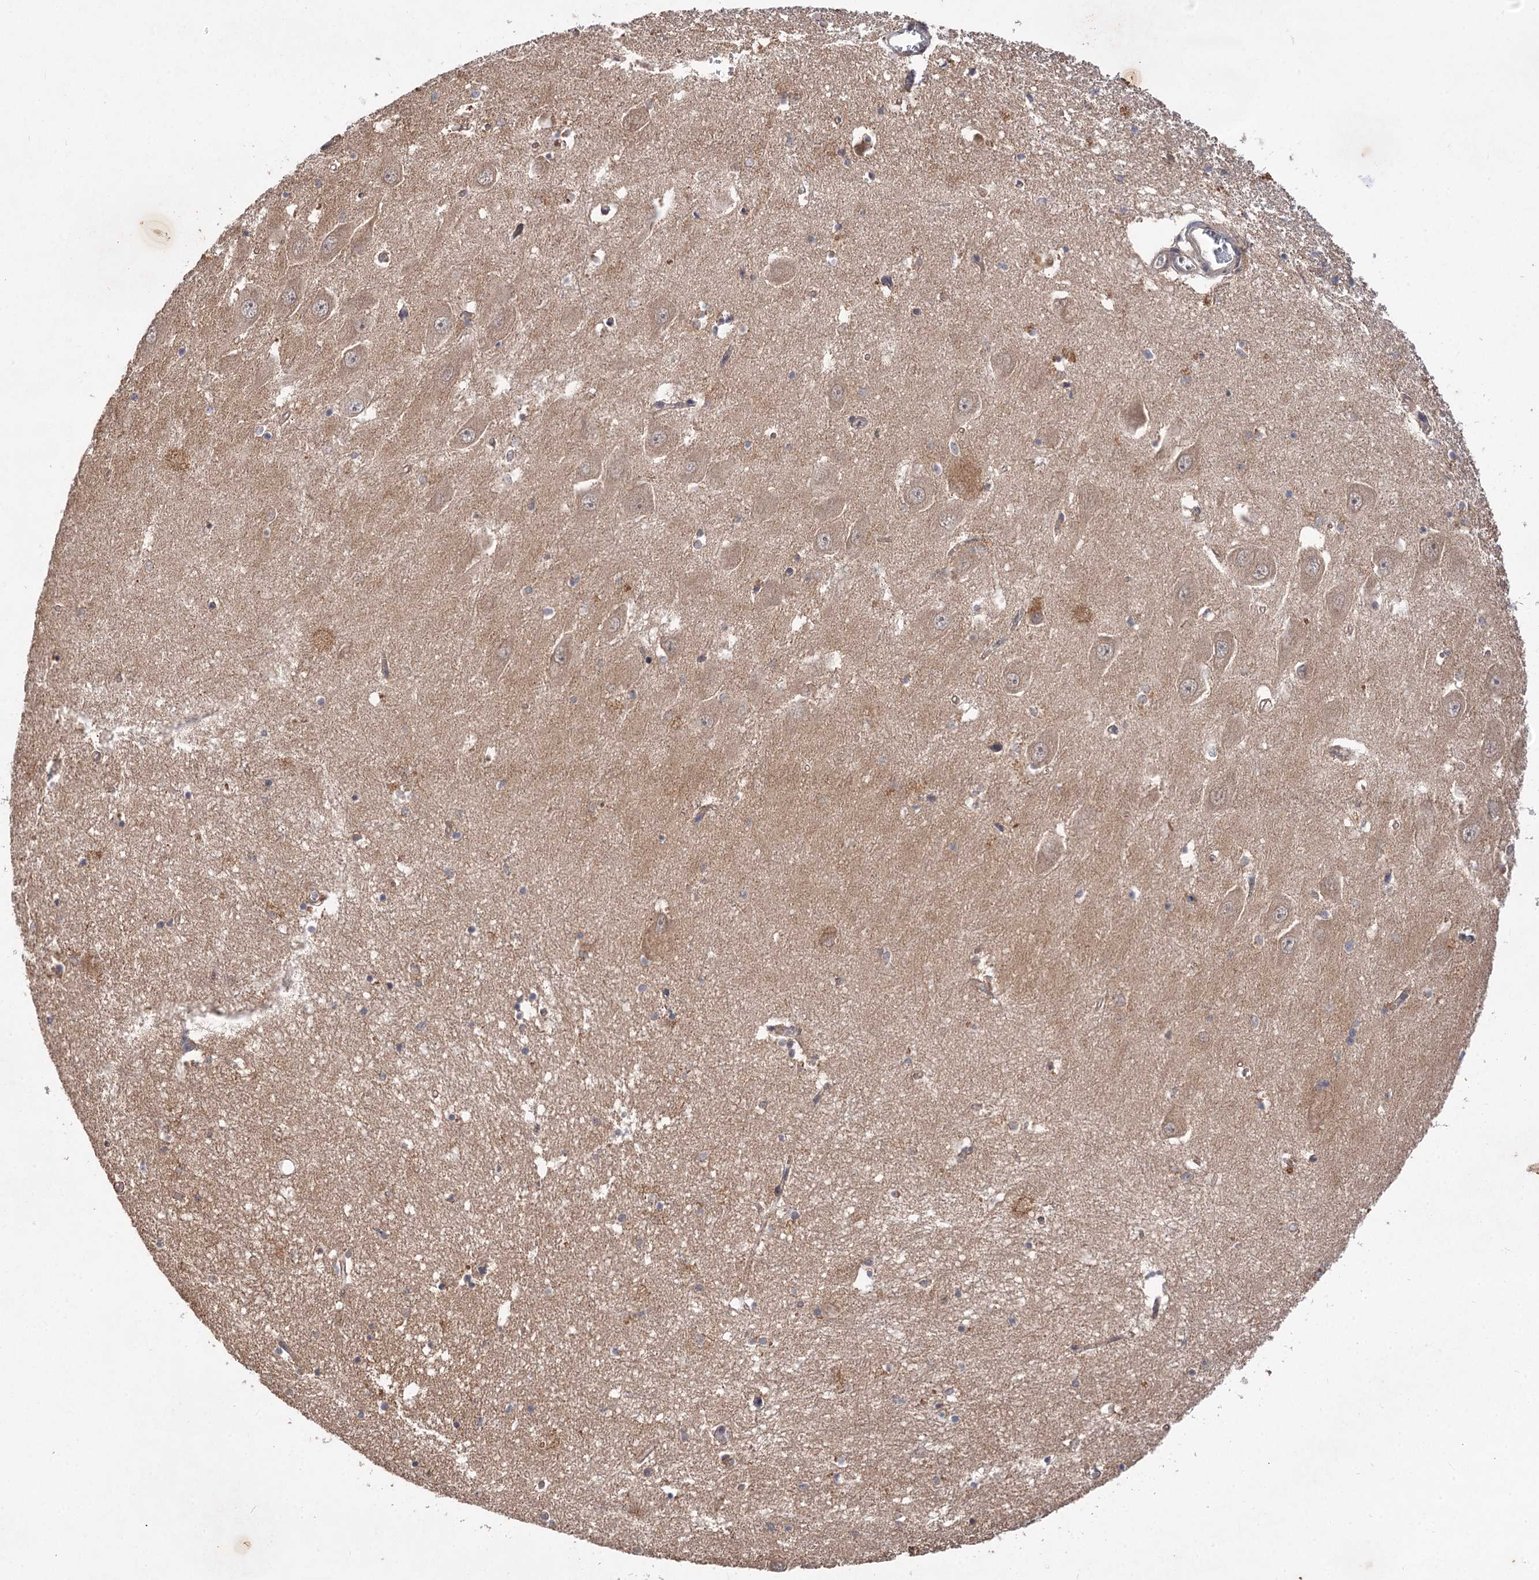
{"staining": {"intensity": "weak", "quantity": "25%-75%", "location": "cytoplasmic/membranous"}, "tissue": "hippocampus", "cell_type": "Glial cells", "image_type": "normal", "snomed": [{"axis": "morphology", "description": "Normal tissue, NOS"}, {"axis": "topography", "description": "Hippocampus"}], "caption": "High-magnification brightfield microscopy of normal hippocampus stained with DAB (brown) and counterstained with hematoxylin (blue). glial cells exhibit weak cytoplasmic/membranous staining is appreciated in approximately25%-75% of cells.", "gene": "FBXW8", "patient": {"sex": "male", "age": 70}}